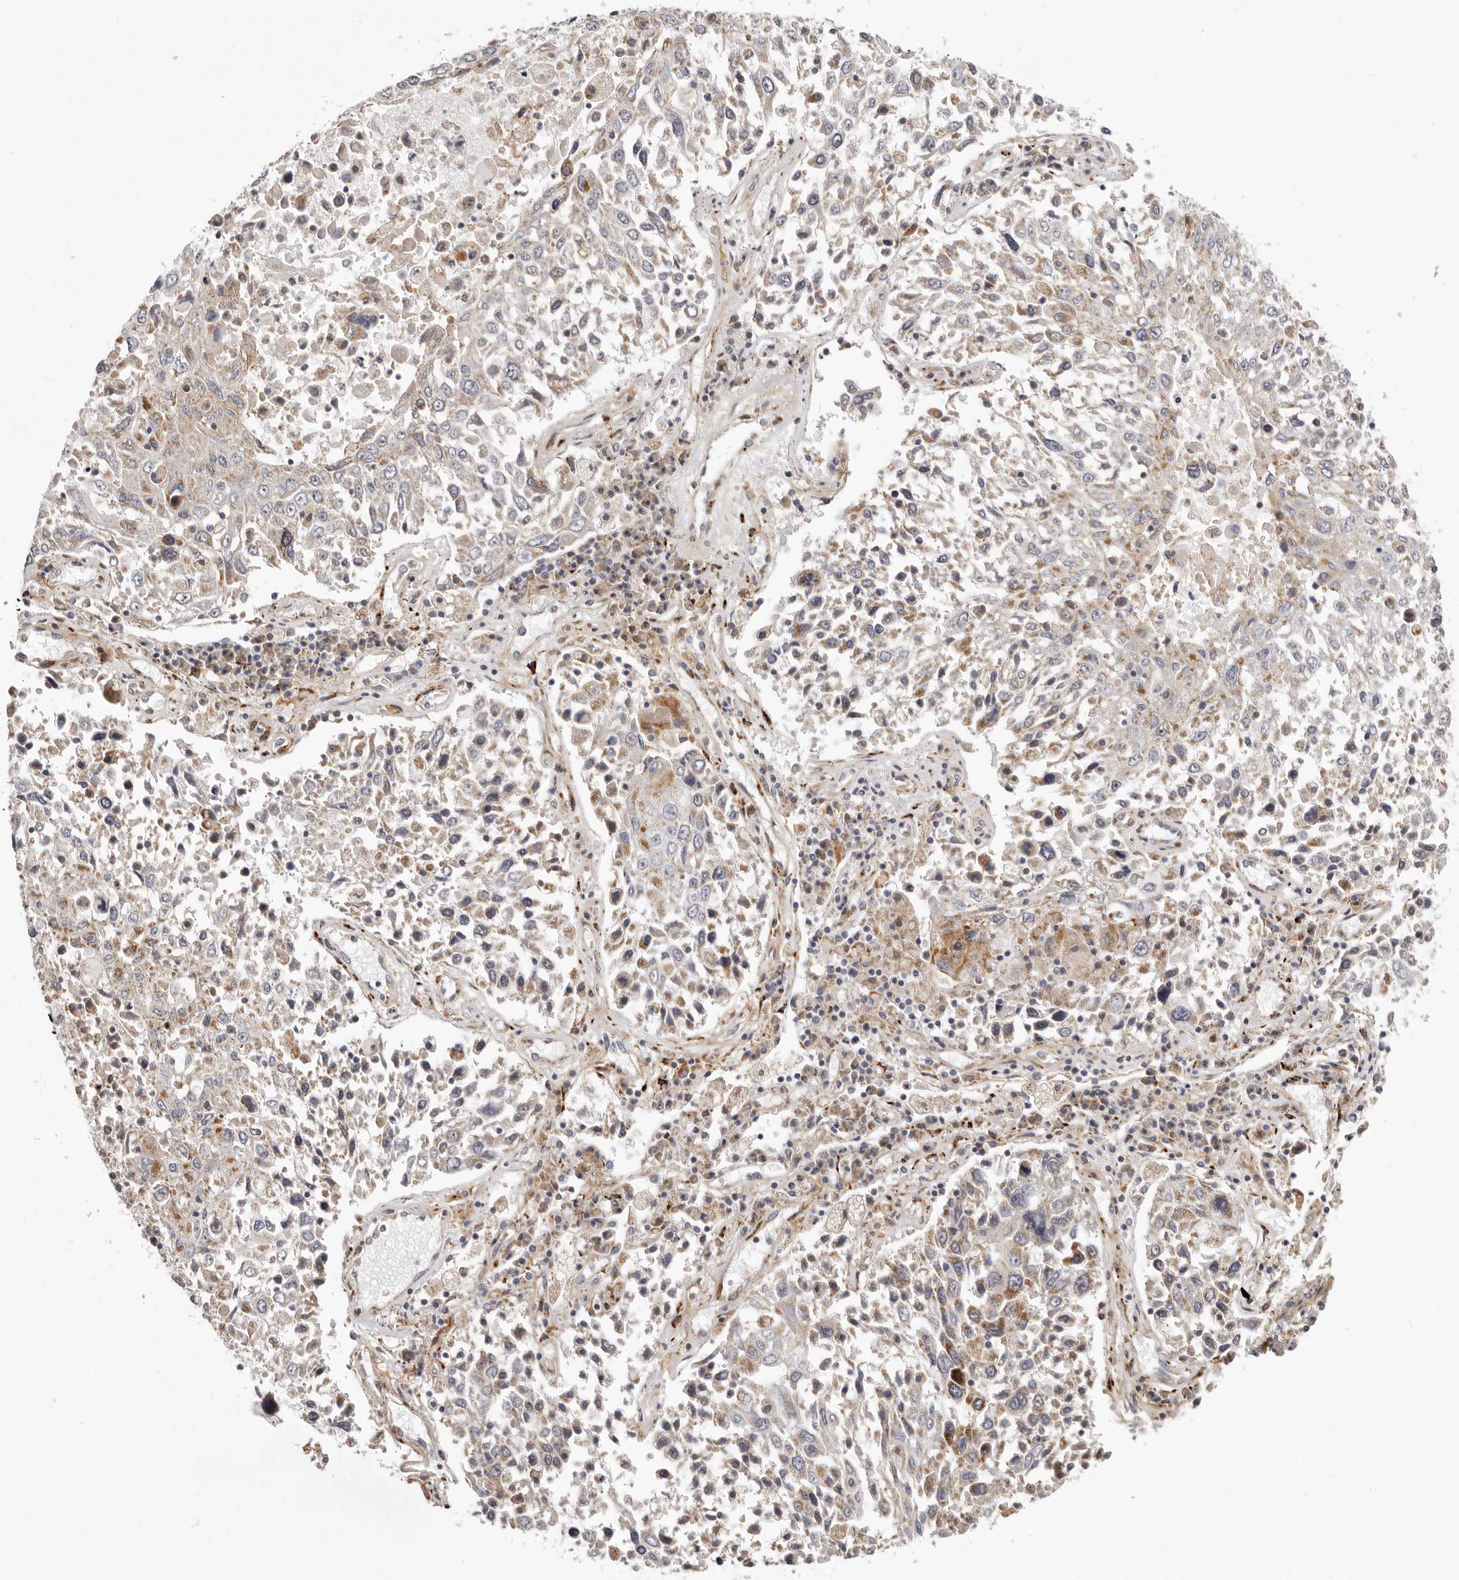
{"staining": {"intensity": "moderate", "quantity": "<25%", "location": "cytoplasmic/membranous"}, "tissue": "lung cancer", "cell_type": "Tumor cells", "image_type": "cancer", "snomed": [{"axis": "morphology", "description": "Squamous cell carcinoma, NOS"}, {"axis": "topography", "description": "Lung"}], "caption": "A high-resolution micrograph shows immunohistochemistry staining of lung cancer (squamous cell carcinoma), which demonstrates moderate cytoplasmic/membranous staining in about <25% of tumor cells. (Stains: DAB in brown, nuclei in blue, Microscopy: brightfield microscopy at high magnification).", "gene": "MRPS10", "patient": {"sex": "male", "age": 65}}